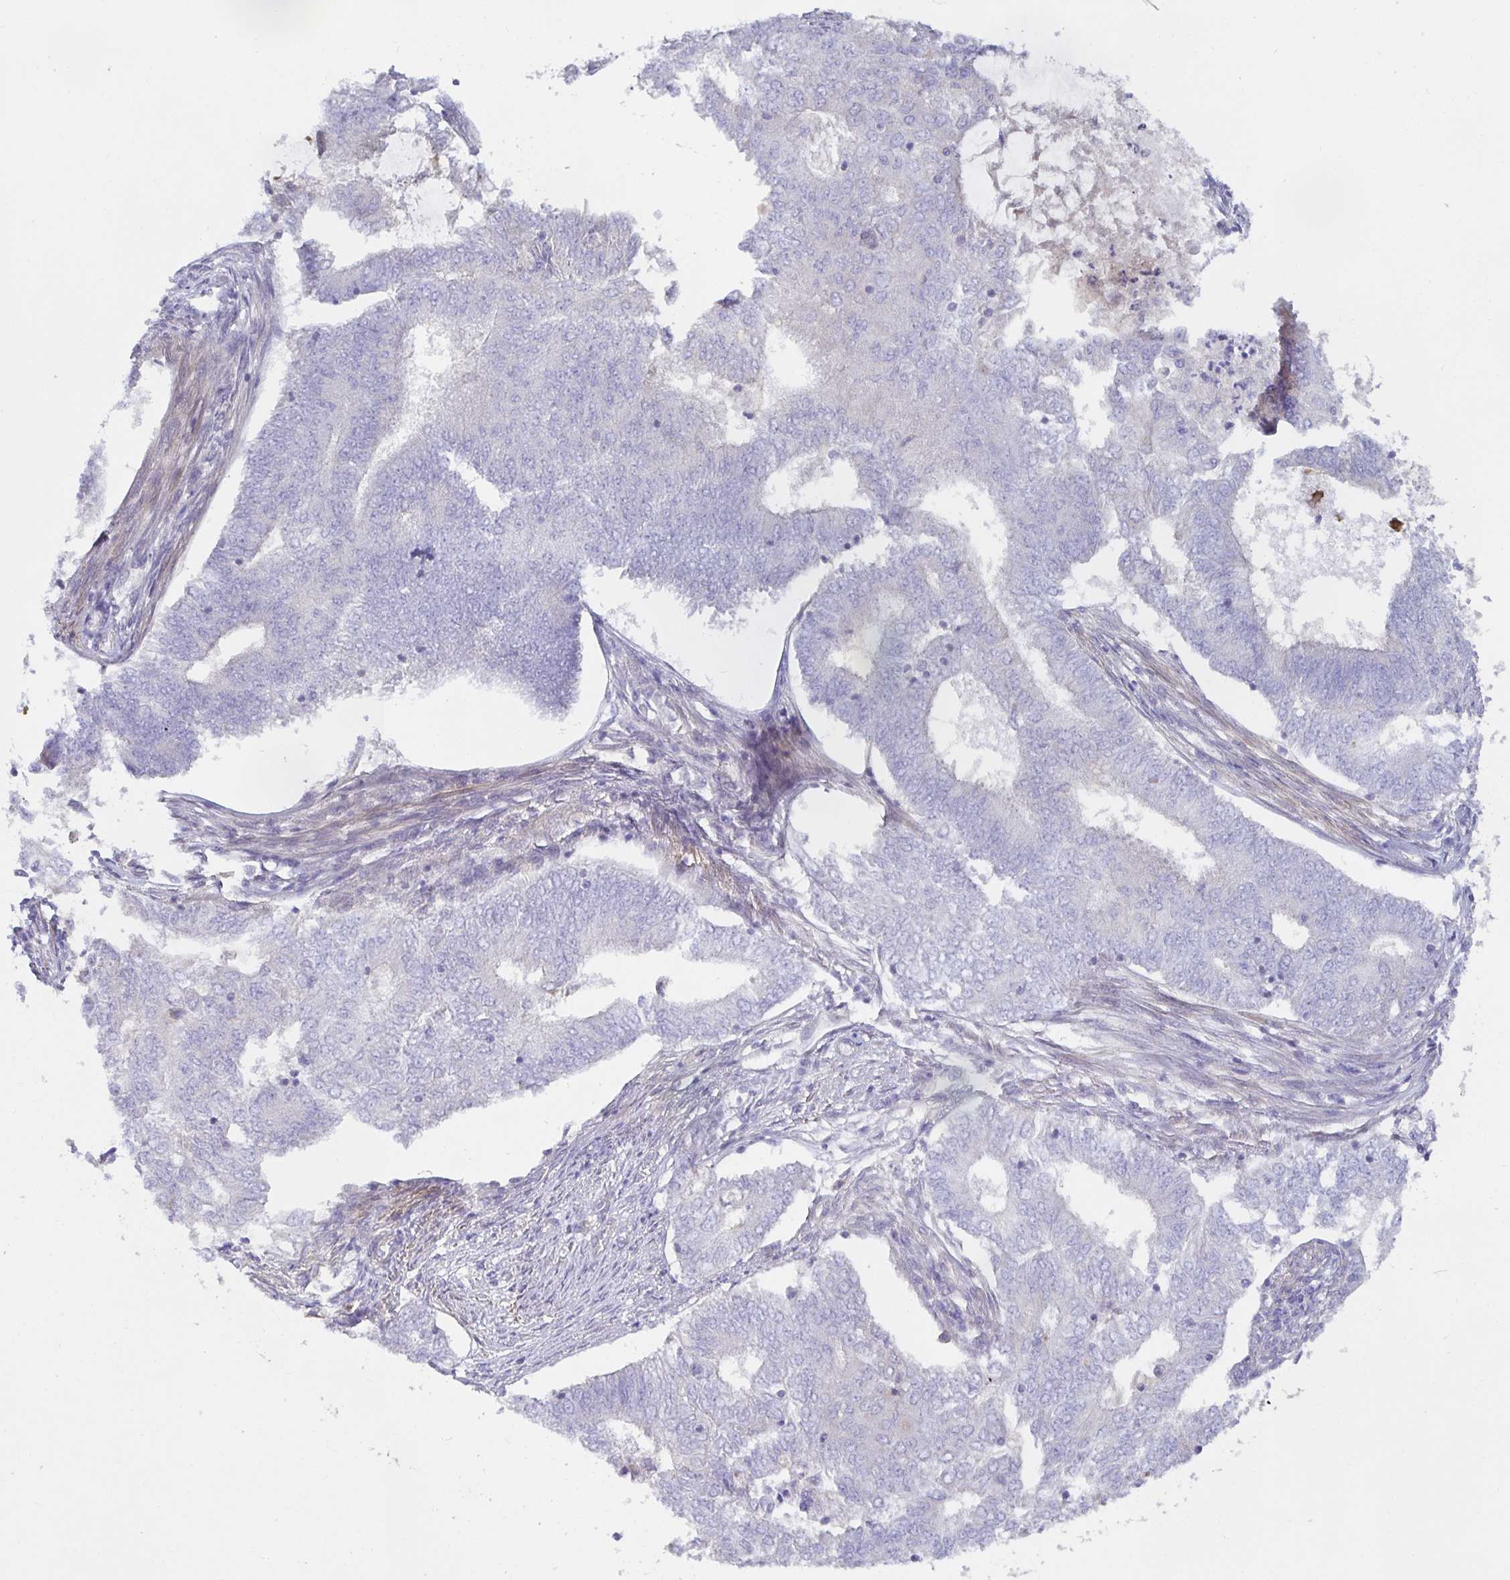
{"staining": {"intensity": "negative", "quantity": "none", "location": "none"}, "tissue": "endometrial cancer", "cell_type": "Tumor cells", "image_type": "cancer", "snomed": [{"axis": "morphology", "description": "Adenocarcinoma, NOS"}, {"axis": "topography", "description": "Endometrium"}], "caption": "Tumor cells are negative for protein expression in human endometrial adenocarcinoma.", "gene": "METTL22", "patient": {"sex": "female", "age": 62}}